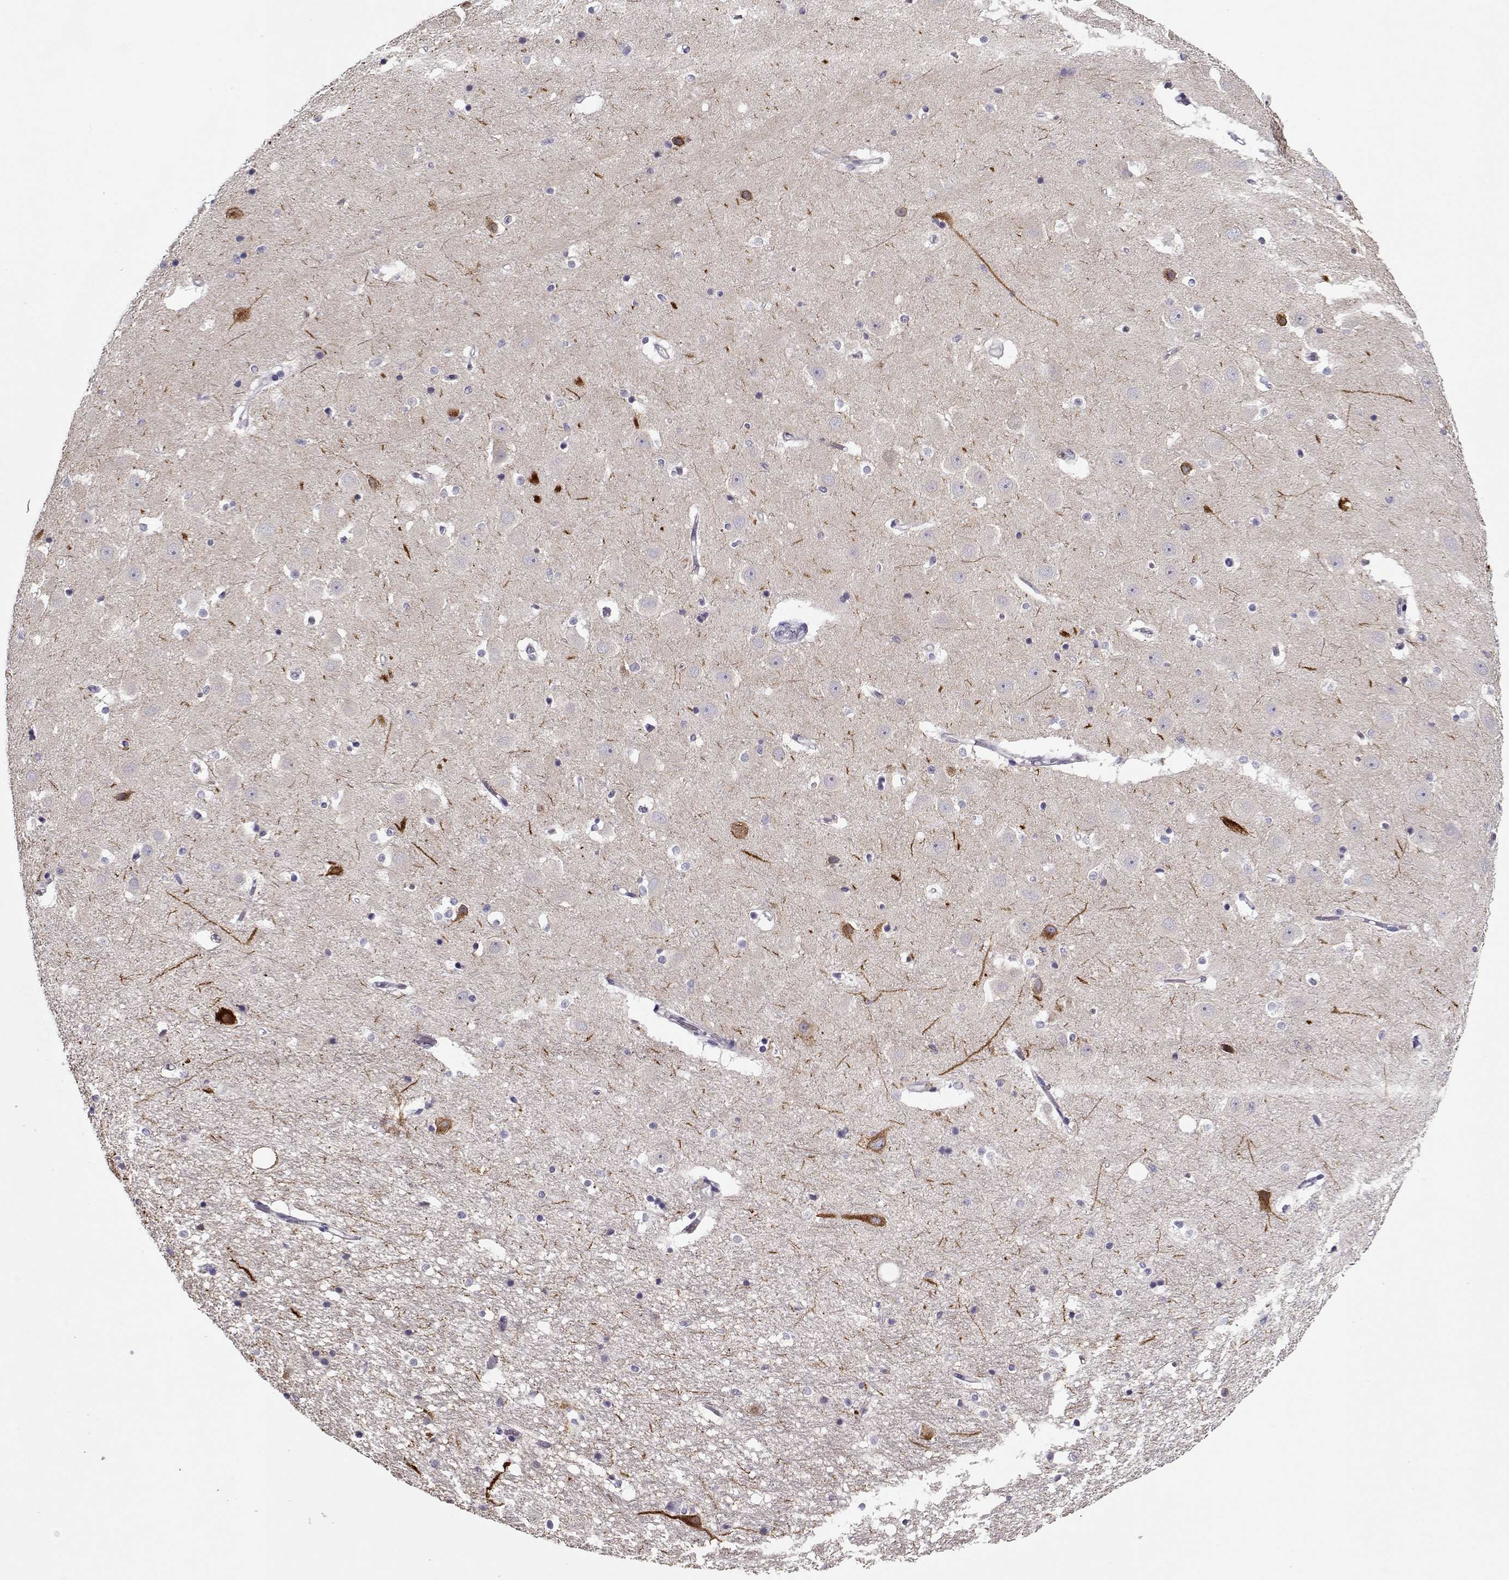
{"staining": {"intensity": "negative", "quantity": "none", "location": "none"}, "tissue": "hippocampus", "cell_type": "Glial cells", "image_type": "normal", "snomed": [{"axis": "morphology", "description": "Normal tissue, NOS"}, {"axis": "topography", "description": "Hippocampus"}], "caption": "Hippocampus stained for a protein using immunohistochemistry (IHC) shows no staining glial cells.", "gene": "CCDC136", "patient": {"sex": "male", "age": 44}}